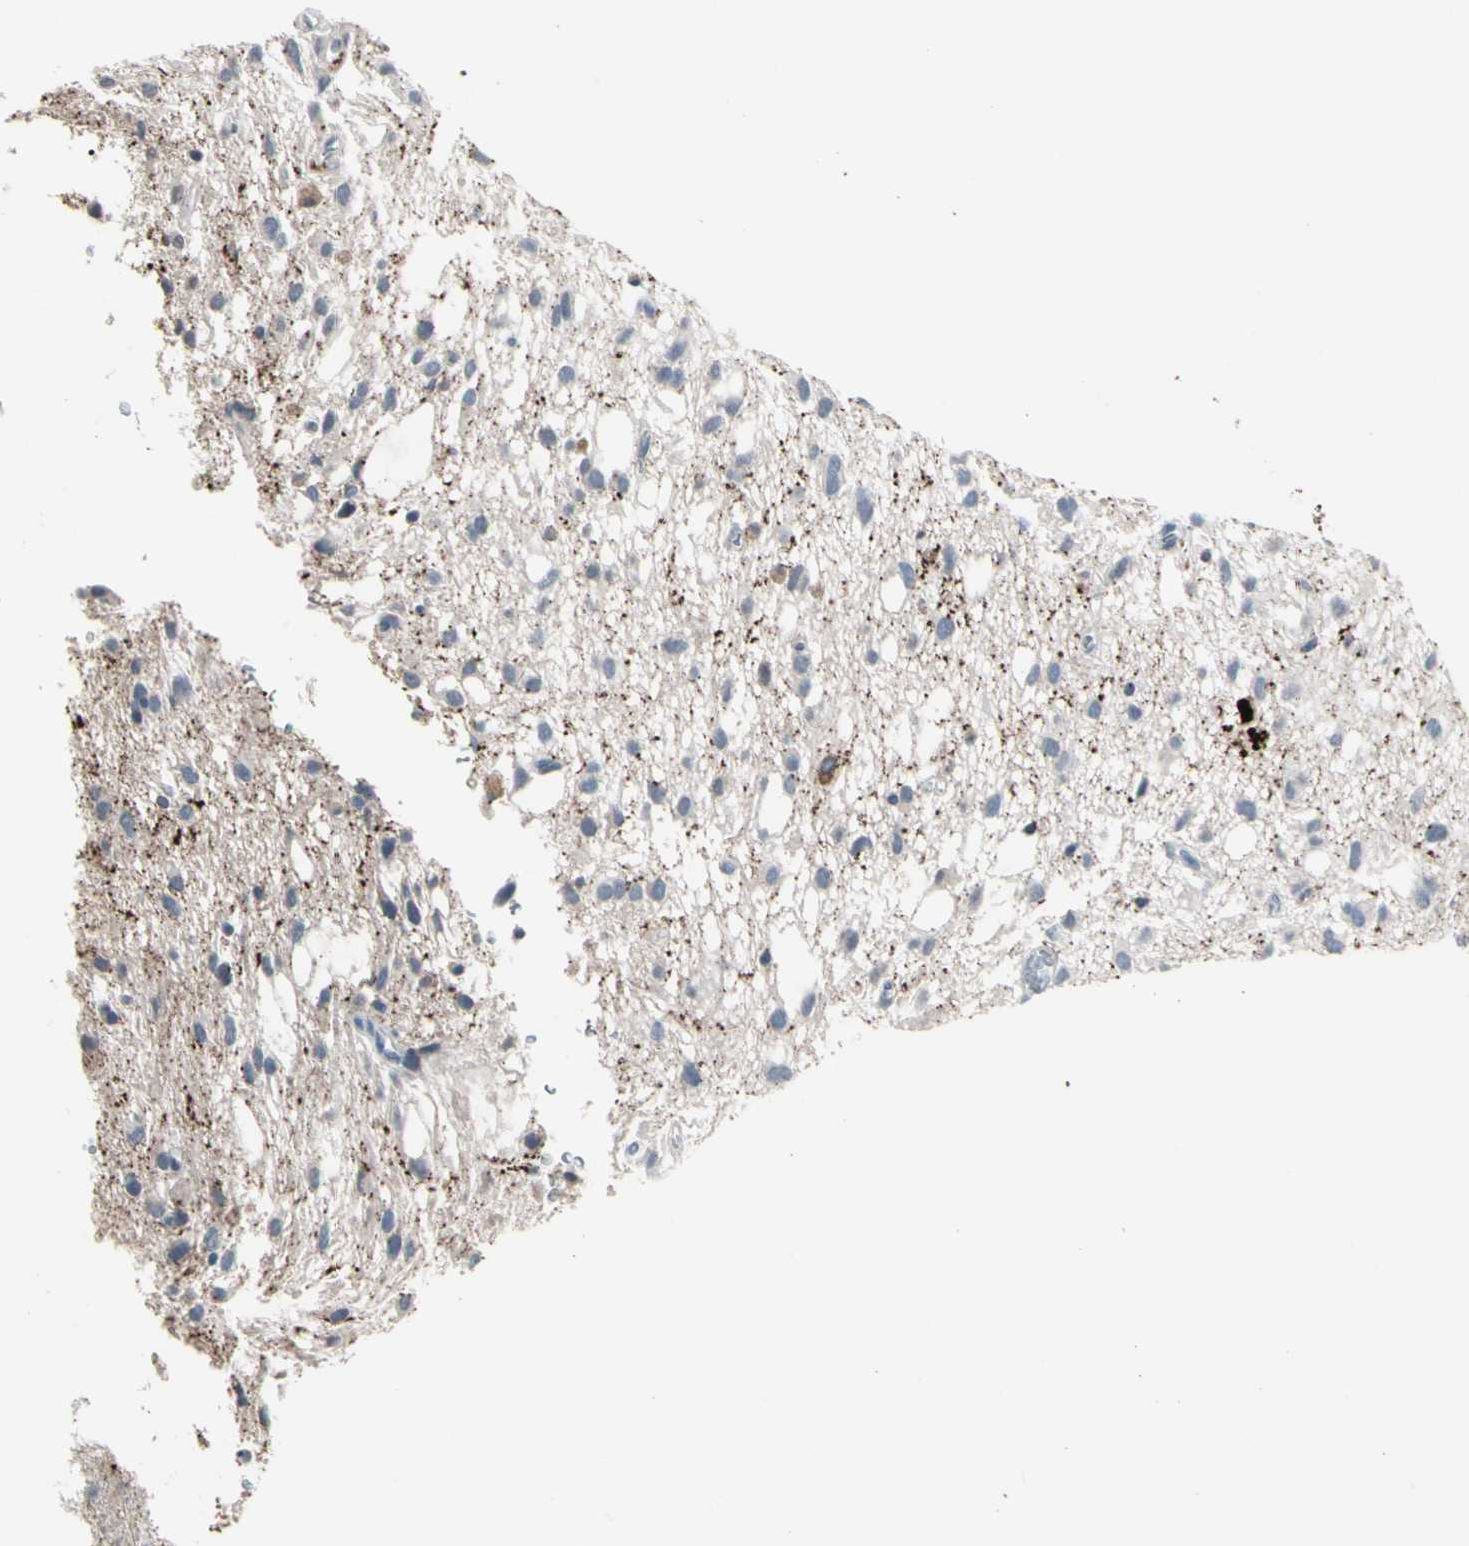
{"staining": {"intensity": "negative", "quantity": "none", "location": "none"}, "tissue": "glioma", "cell_type": "Tumor cells", "image_type": "cancer", "snomed": [{"axis": "morphology", "description": "Glioma, malignant, Low grade"}, {"axis": "topography", "description": "Brain"}], "caption": "IHC image of human malignant glioma (low-grade) stained for a protein (brown), which displays no expression in tumor cells. The staining is performed using DAB brown chromogen with nuclei counter-stained in using hematoxylin.", "gene": "SV2A", "patient": {"sex": "male", "age": 77}}